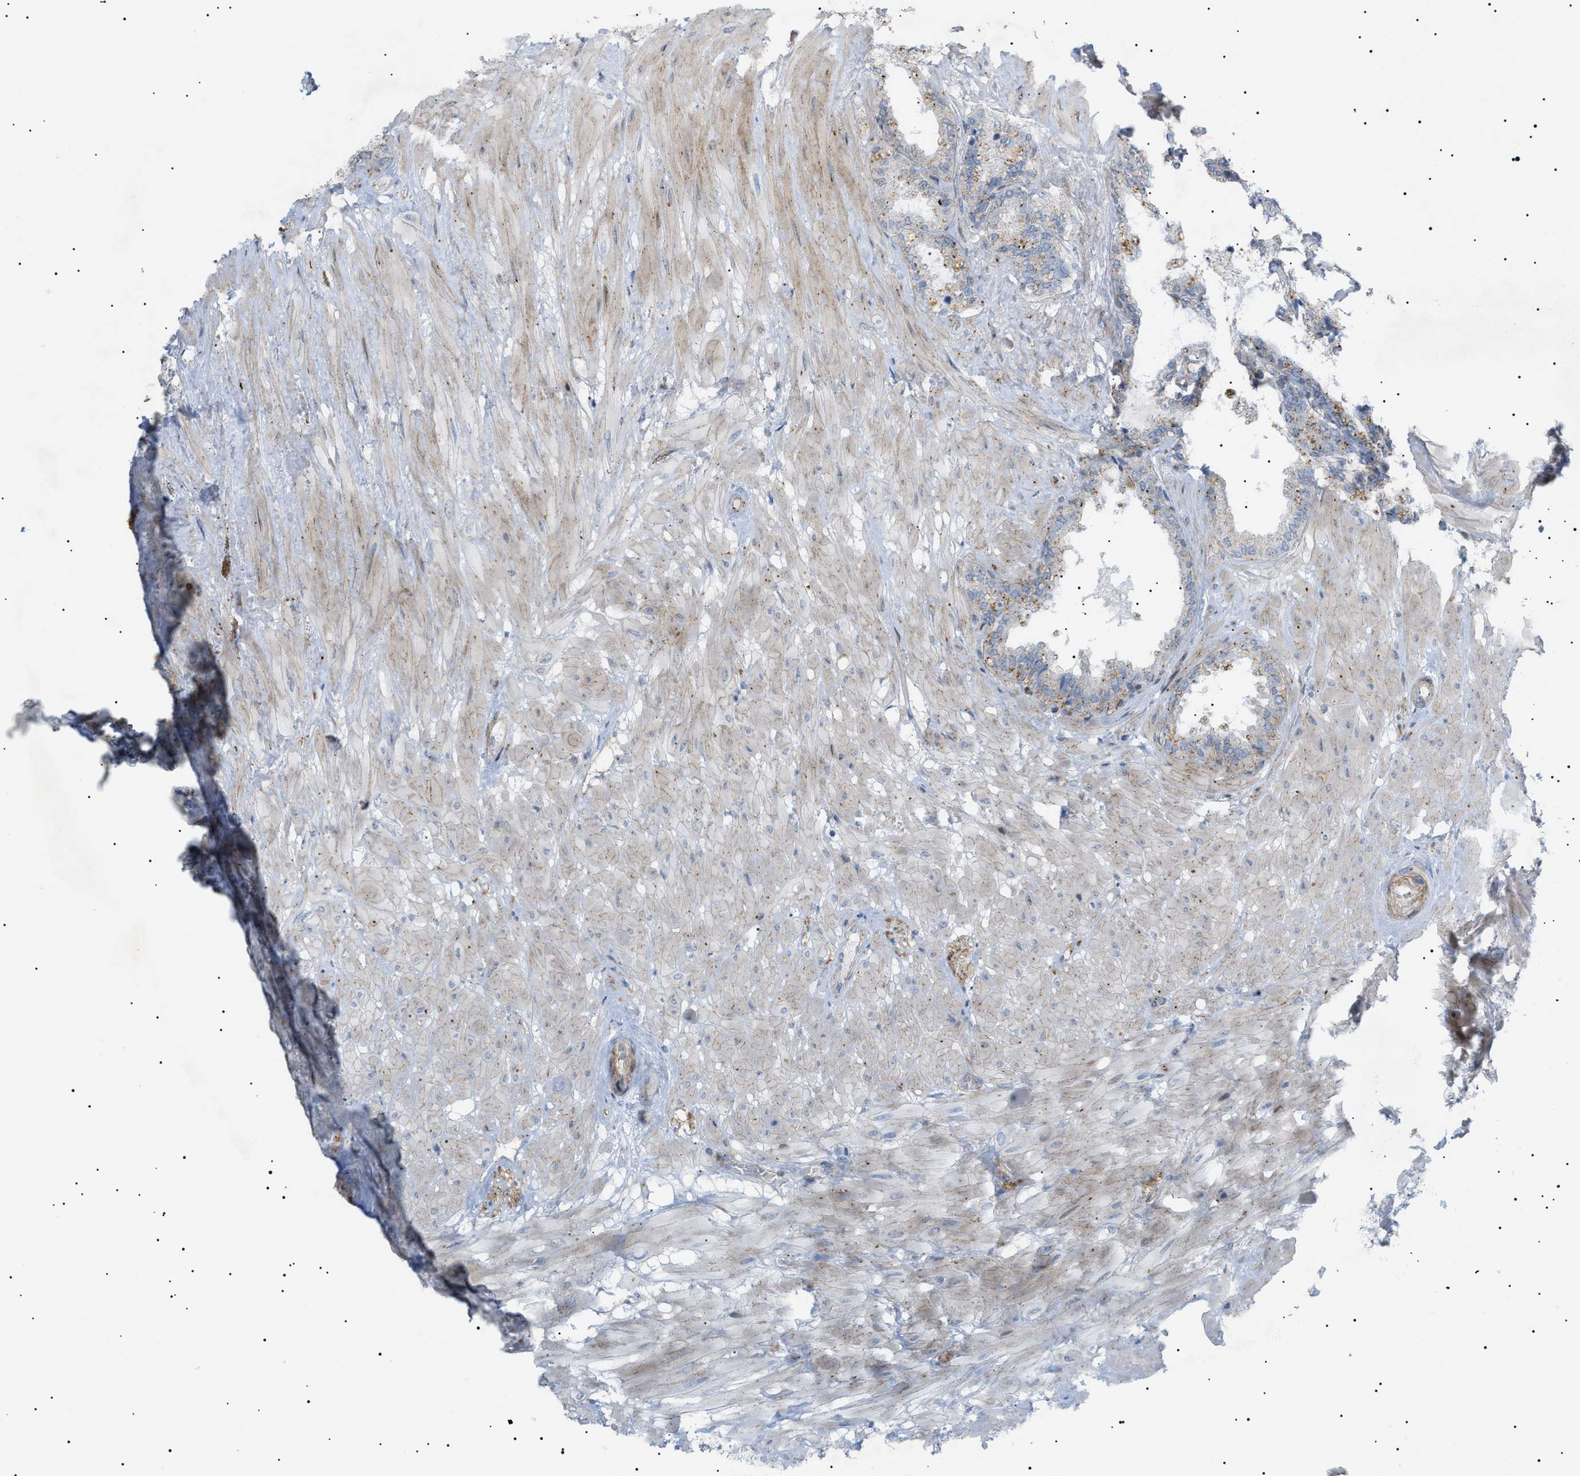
{"staining": {"intensity": "negative", "quantity": "none", "location": "none"}, "tissue": "seminal vesicle", "cell_type": "Glandular cells", "image_type": "normal", "snomed": [{"axis": "morphology", "description": "Normal tissue, NOS"}, {"axis": "topography", "description": "Seminal veicle"}], "caption": "IHC image of unremarkable seminal vesicle: human seminal vesicle stained with DAB (3,3'-diaminobenzidine) demonstrates no significant protein staining in glandular cells. Brightfield microscopy of immunohistochemistry stained with DAB (brown) and hematoxylin (blue), captured at high magnification.", "gene": "SFXN5", "patient": {"sex": "male", "age": 46}}